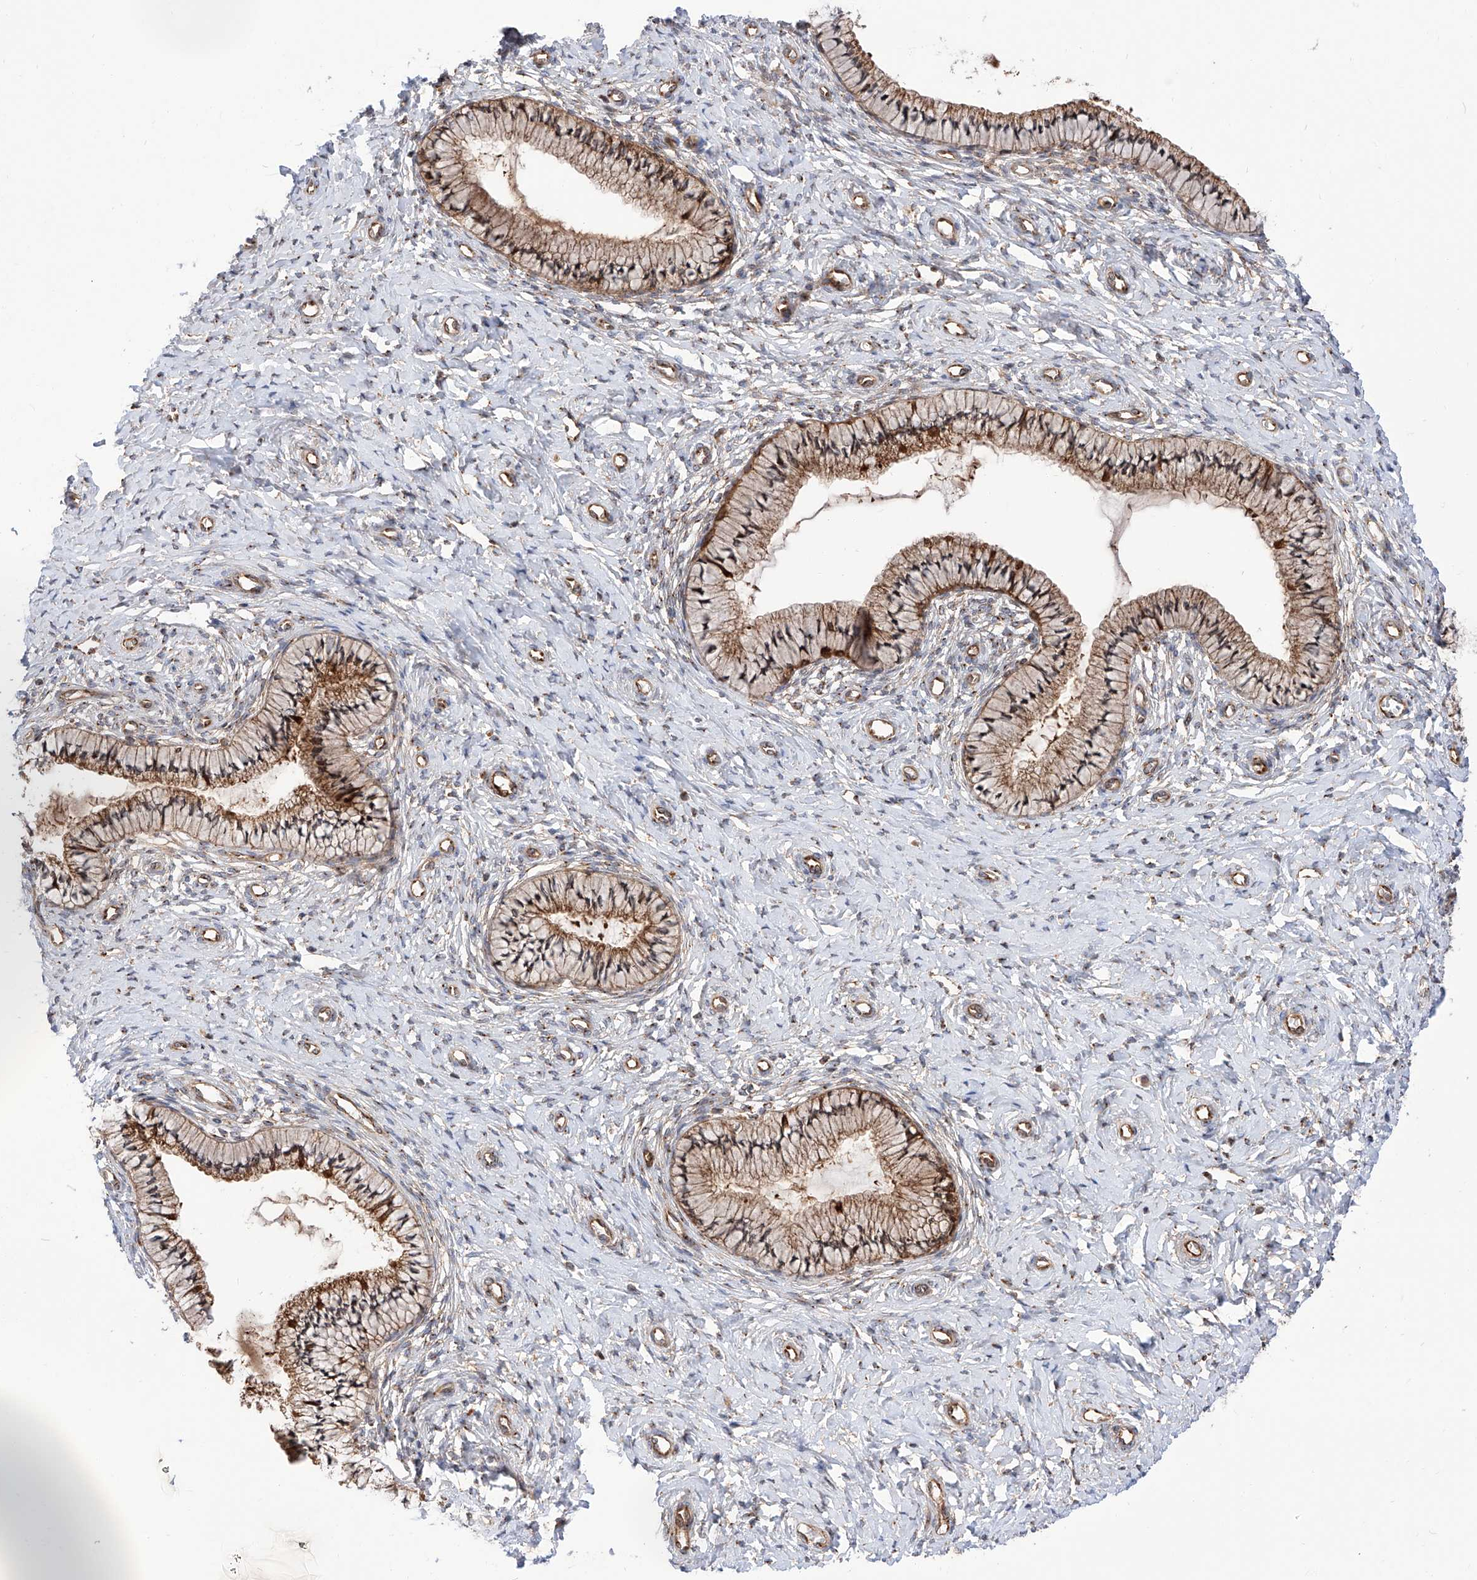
{"staining": {"intensity": "moderate", "quantity": ">75%", "location": "cytoplasmic/membranous"}, "tissue": "cervix", "cell_type": "Glandular cells", "image_type": "normal", "snomed": [{"axis": "morphology", "description": "Normal tissue, NOS"}, {"axis": "topography", "description": "Cervix"}], "caption": "A brown stain labels moderate cytoplasmic/membranous positivity of a protein in glandular cells of normal human cervix. The protein is stained brown, and the nuclei are stained in blue (DAB IHC with brightfield microscopy, high magnification).", "gene": "ISCA2", "patient": {"sex": "female", "age": 36}}